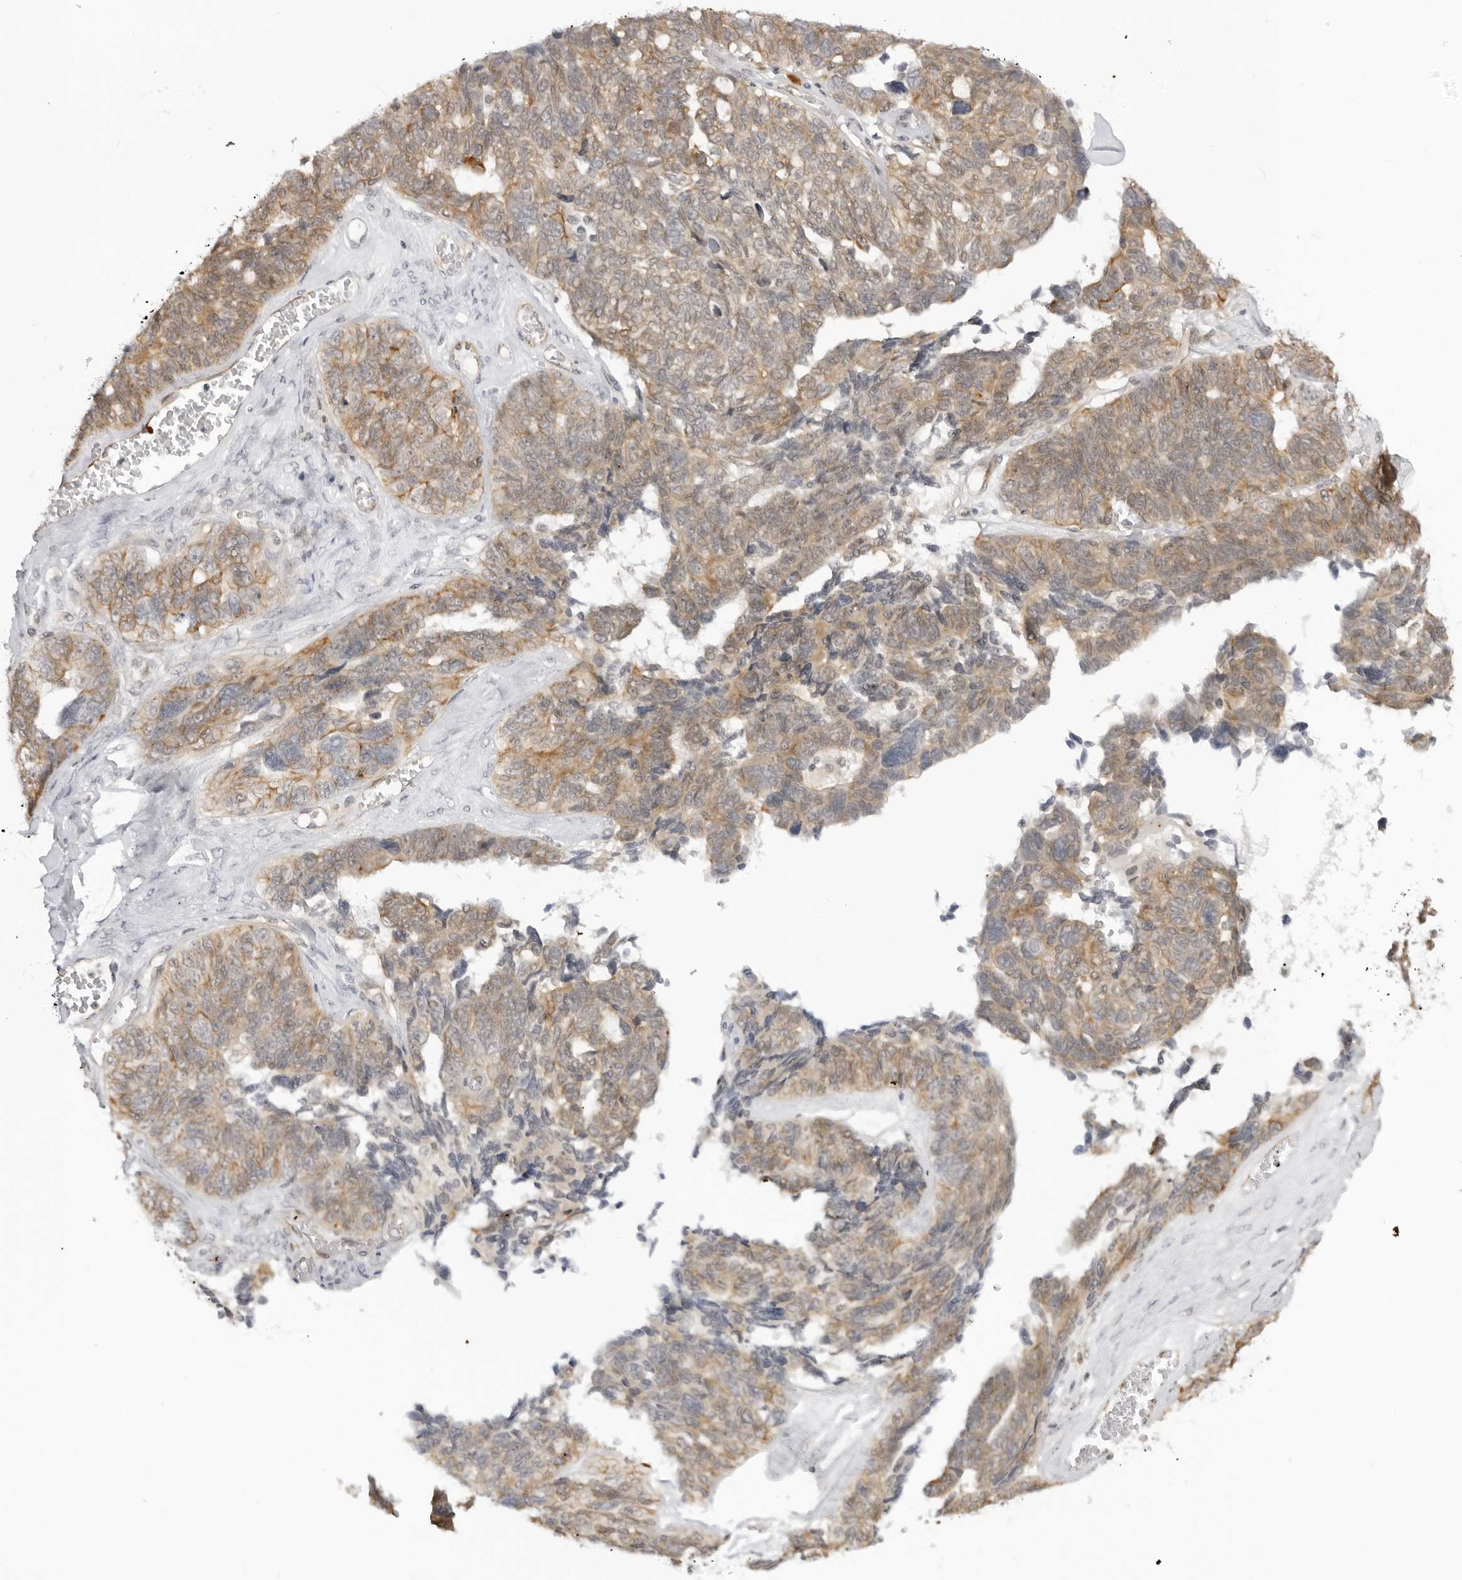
{"staining": {"intensity": "moderate", "quantity": ">75%", "location": "cytoplasmic/membranous"}, "tissue": "ovarian cancer", "cell_type": "Tumor cells", "image_type": "cancer", "snomed": [{"axis": "morphology", "description": "Cystadenocarcinoma, serous, NOS"}, {"axis": "topography", "description": "Ovary"}], "caption": "Protein staining of ovarian cancer (serous cystadenocarcinoma) tissue shows moderate cytoplasmic/membranous expression in approximately >75% of tumor cells.", "gene": "TRAPPC3", "patient": {"sex": "female", "age": 79}}